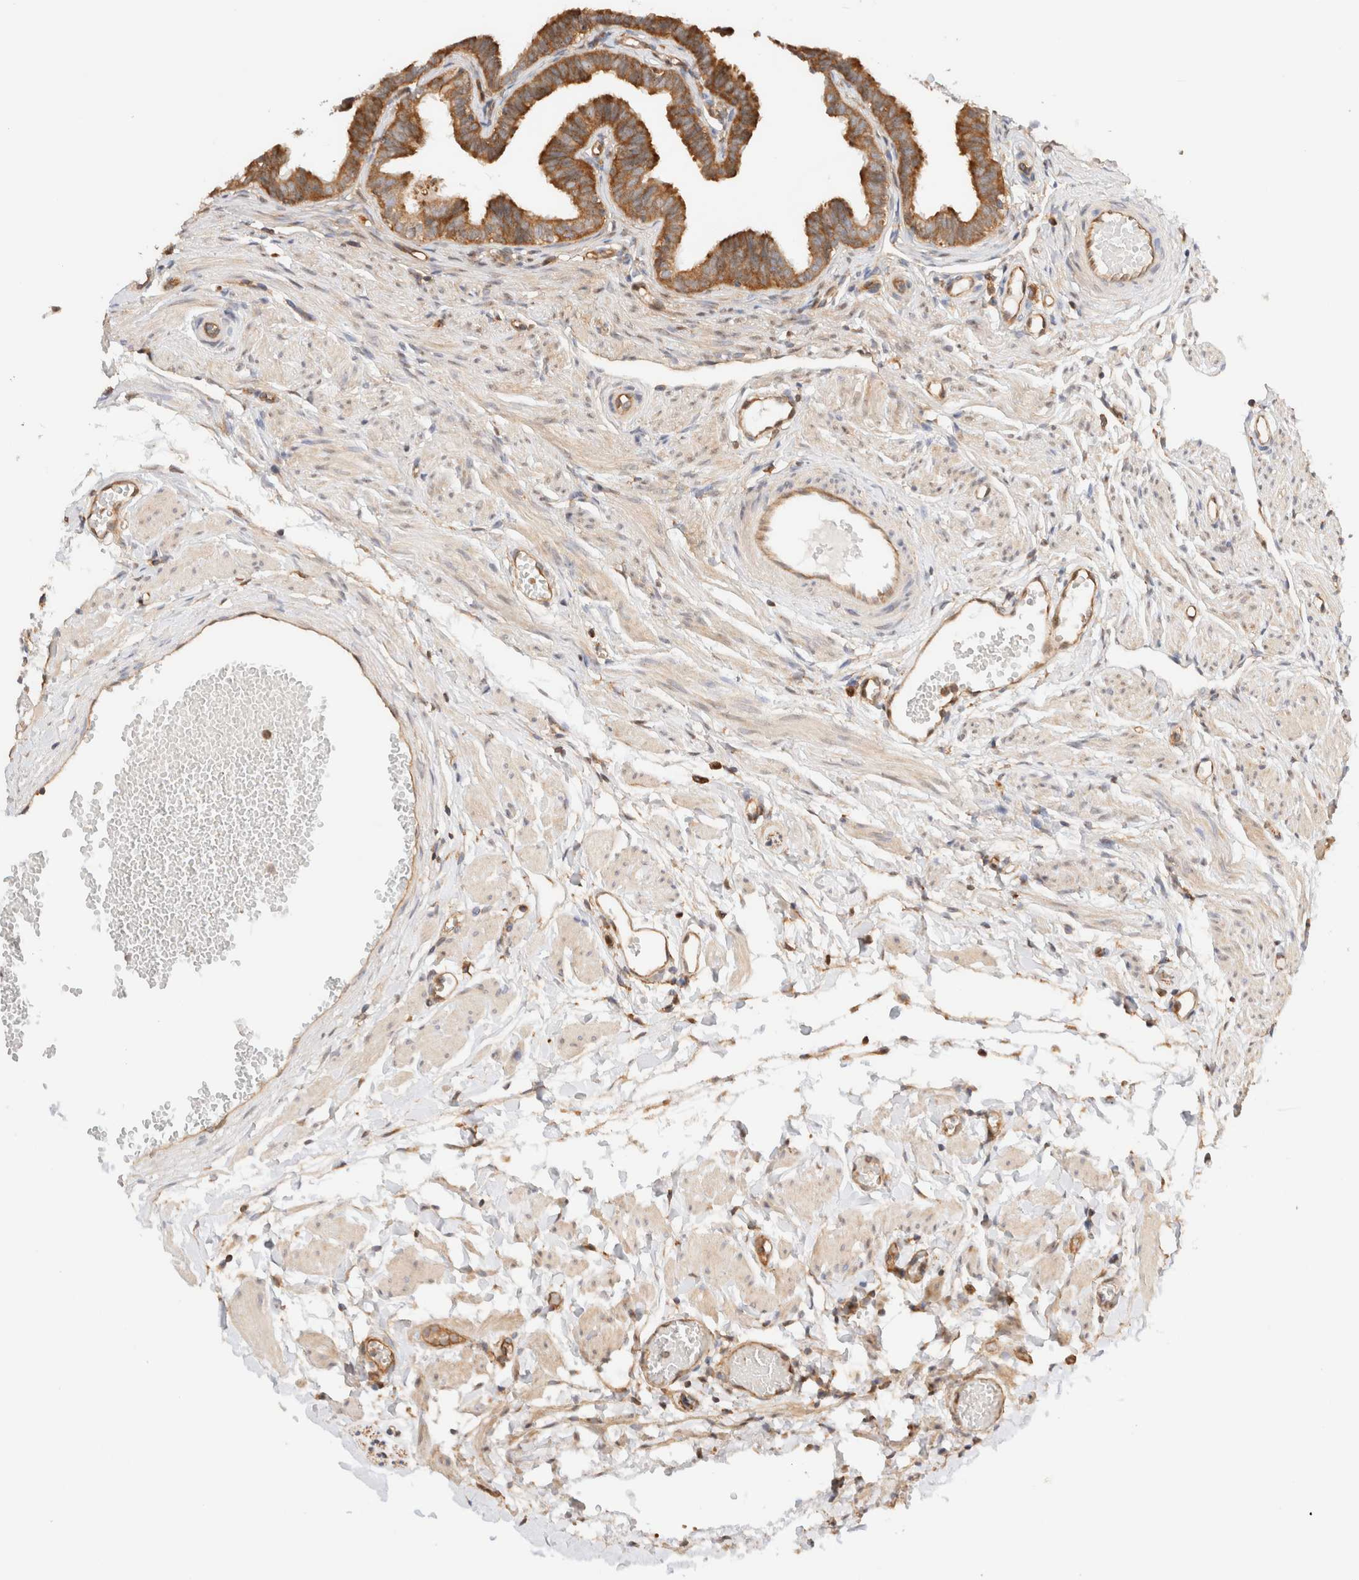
{"staining": {"intensity": "strong", "quantity": ">75%", "location": "cytoplasmic/membranous"}, "tissue": "fallopian tube", "cell_type": "Glandular cells", "image_type": "normal", "snomed": [{"axis": "morphology", "description": "Normal tissue, NOS"}, {"axis": "topography", "description": "Fallopian tube"}, {"axis": "topography", "description": "Ovary"}], "caption": "Glandular cells reveal strong cytoplasmic/membranous staining in about >75% of cells in benign fallopian tube.", "gene": "RABEP1", "patient": {"sex": "female", "age": 23}}